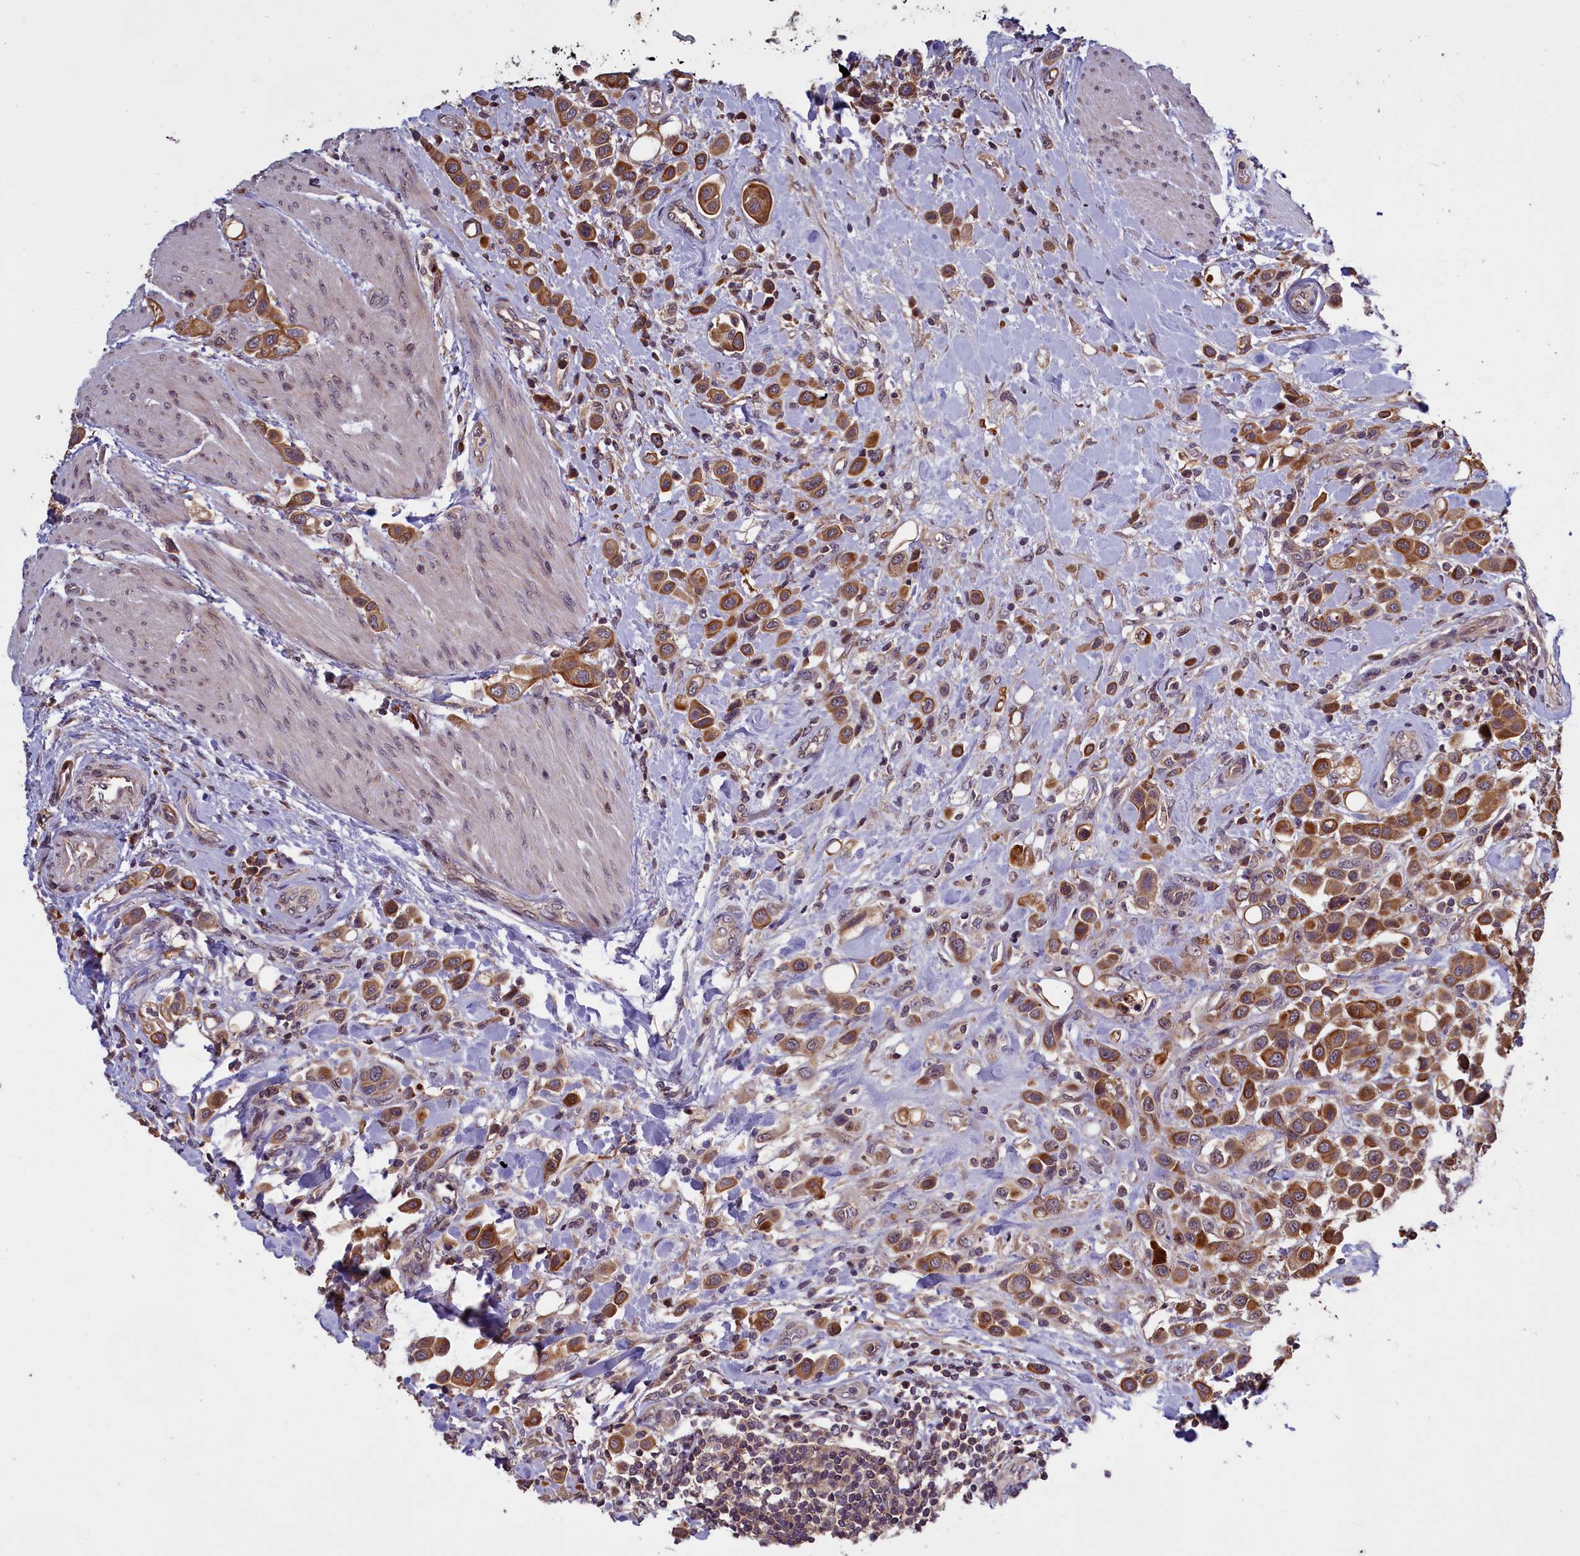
{"staining": {"intensity": "strong", "quantity": ">75%", "location": "cytoplasmic/membranous"}, "tissue": "urothelial cancer", "cell_type": "Tumor cells", "image_type": "cancer", "snomed": [{"axis": "morphology", "description": "Urothelial carcinoma, High grade"}, {"axis": "topography", "description": "Urinary bladder"}], "caption": "Strong cytoplasmic/membranous protein positivity is present in approximately >75% of tumor cells in high-grade urothelial carcinoma.", "gene": "DENND1B", "patient": {"sex": "male", "age": 50}}